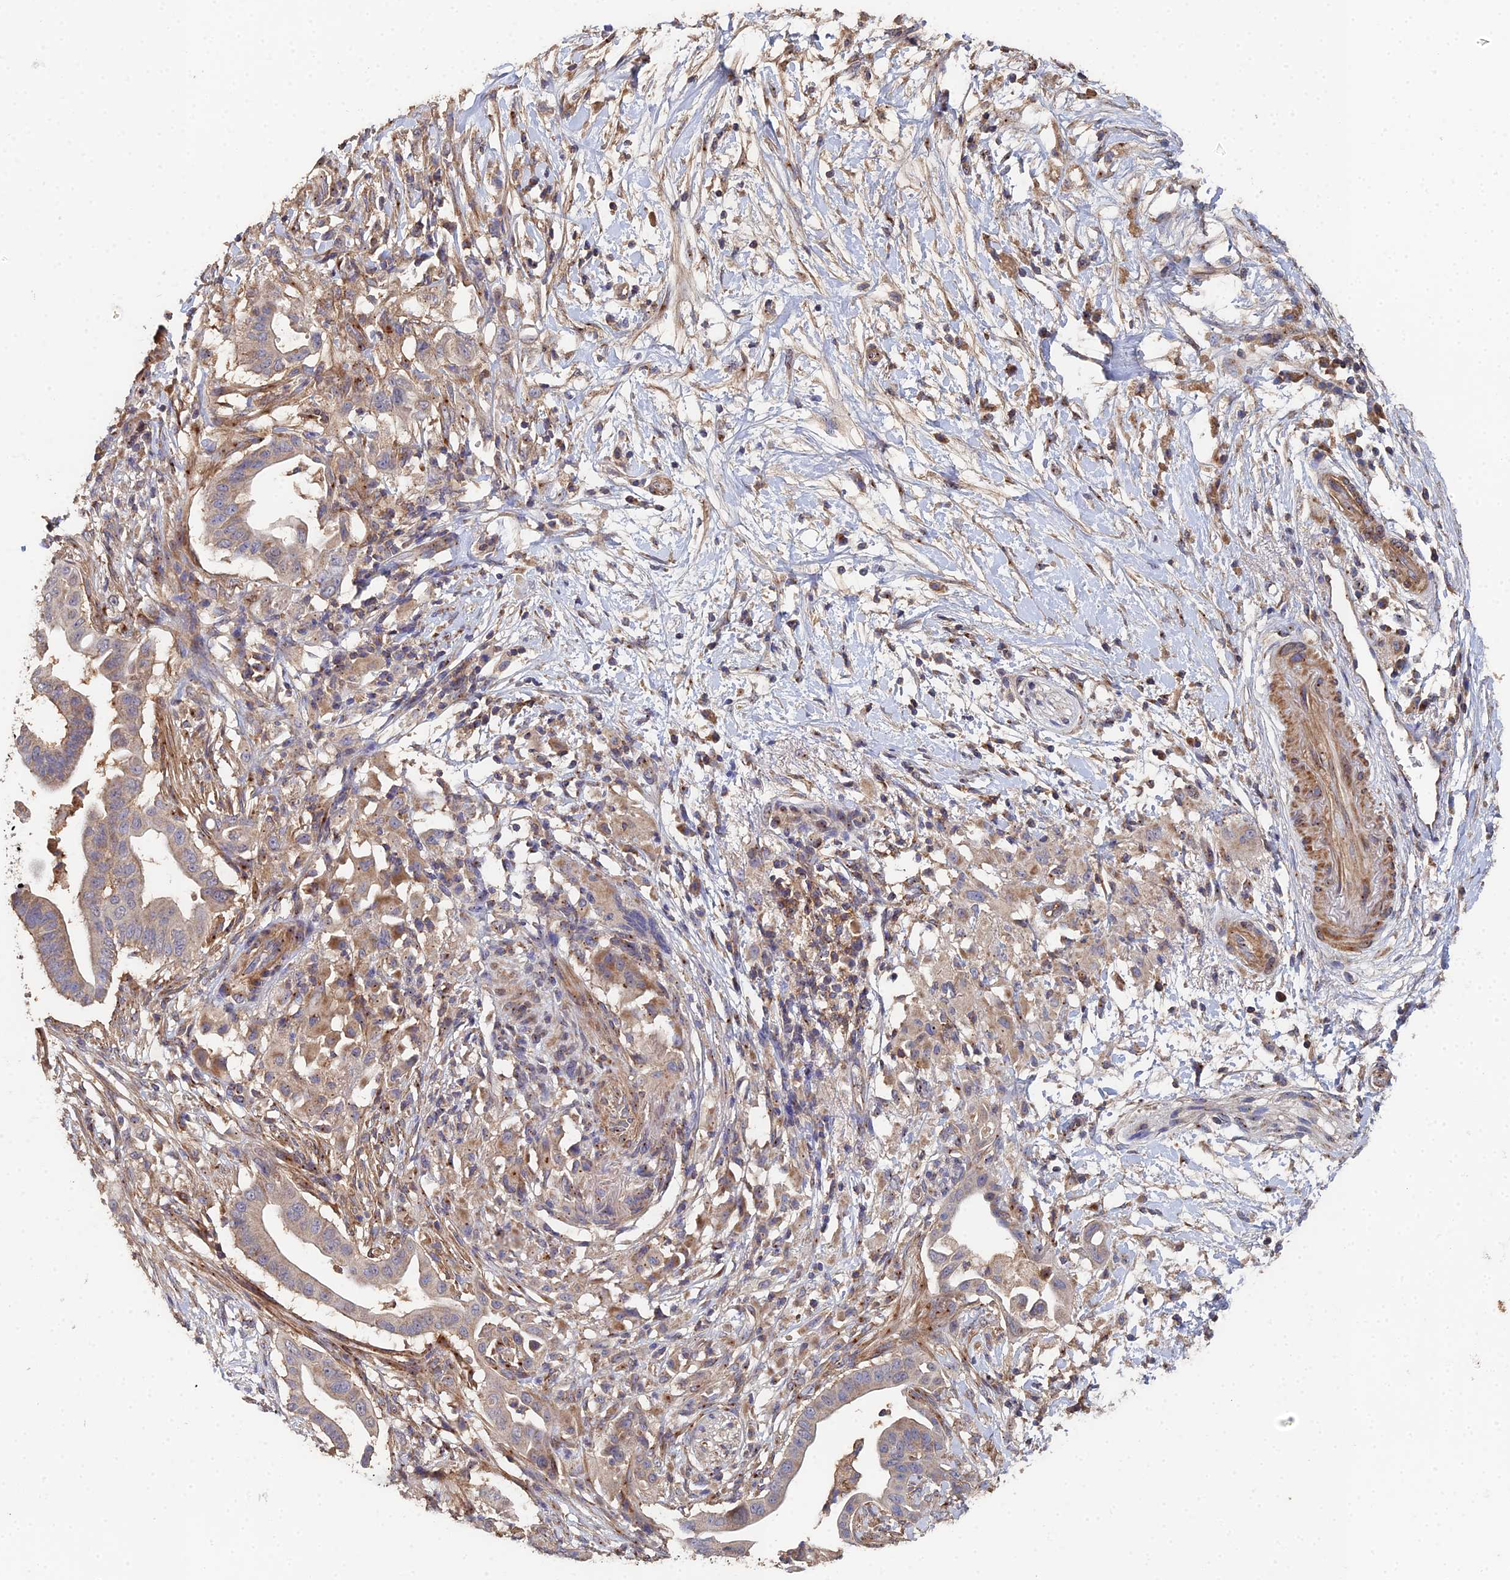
{"staining": {"intensity": "weak", "quantity": ">75%", "location": "cytoplasmic/membranous"}, "tissue": "pancreatic cancer", "cell_type": "Tumor cells", "image_type": "cancer", "snomed": [{"axis": "morphology", "description": "Adenocarcinoma, NOS"}, {"axis": "topography", "description": "Pancreas"}], "caption": "Adenocarcinoma (pancreatic) stained with a brown dye demonstrates weak cytoplasmic/membranous positive staining in about >75% of tumor cells.", "gene": "SPANXN4", "patient": {"sex": "male", "age": 68}}